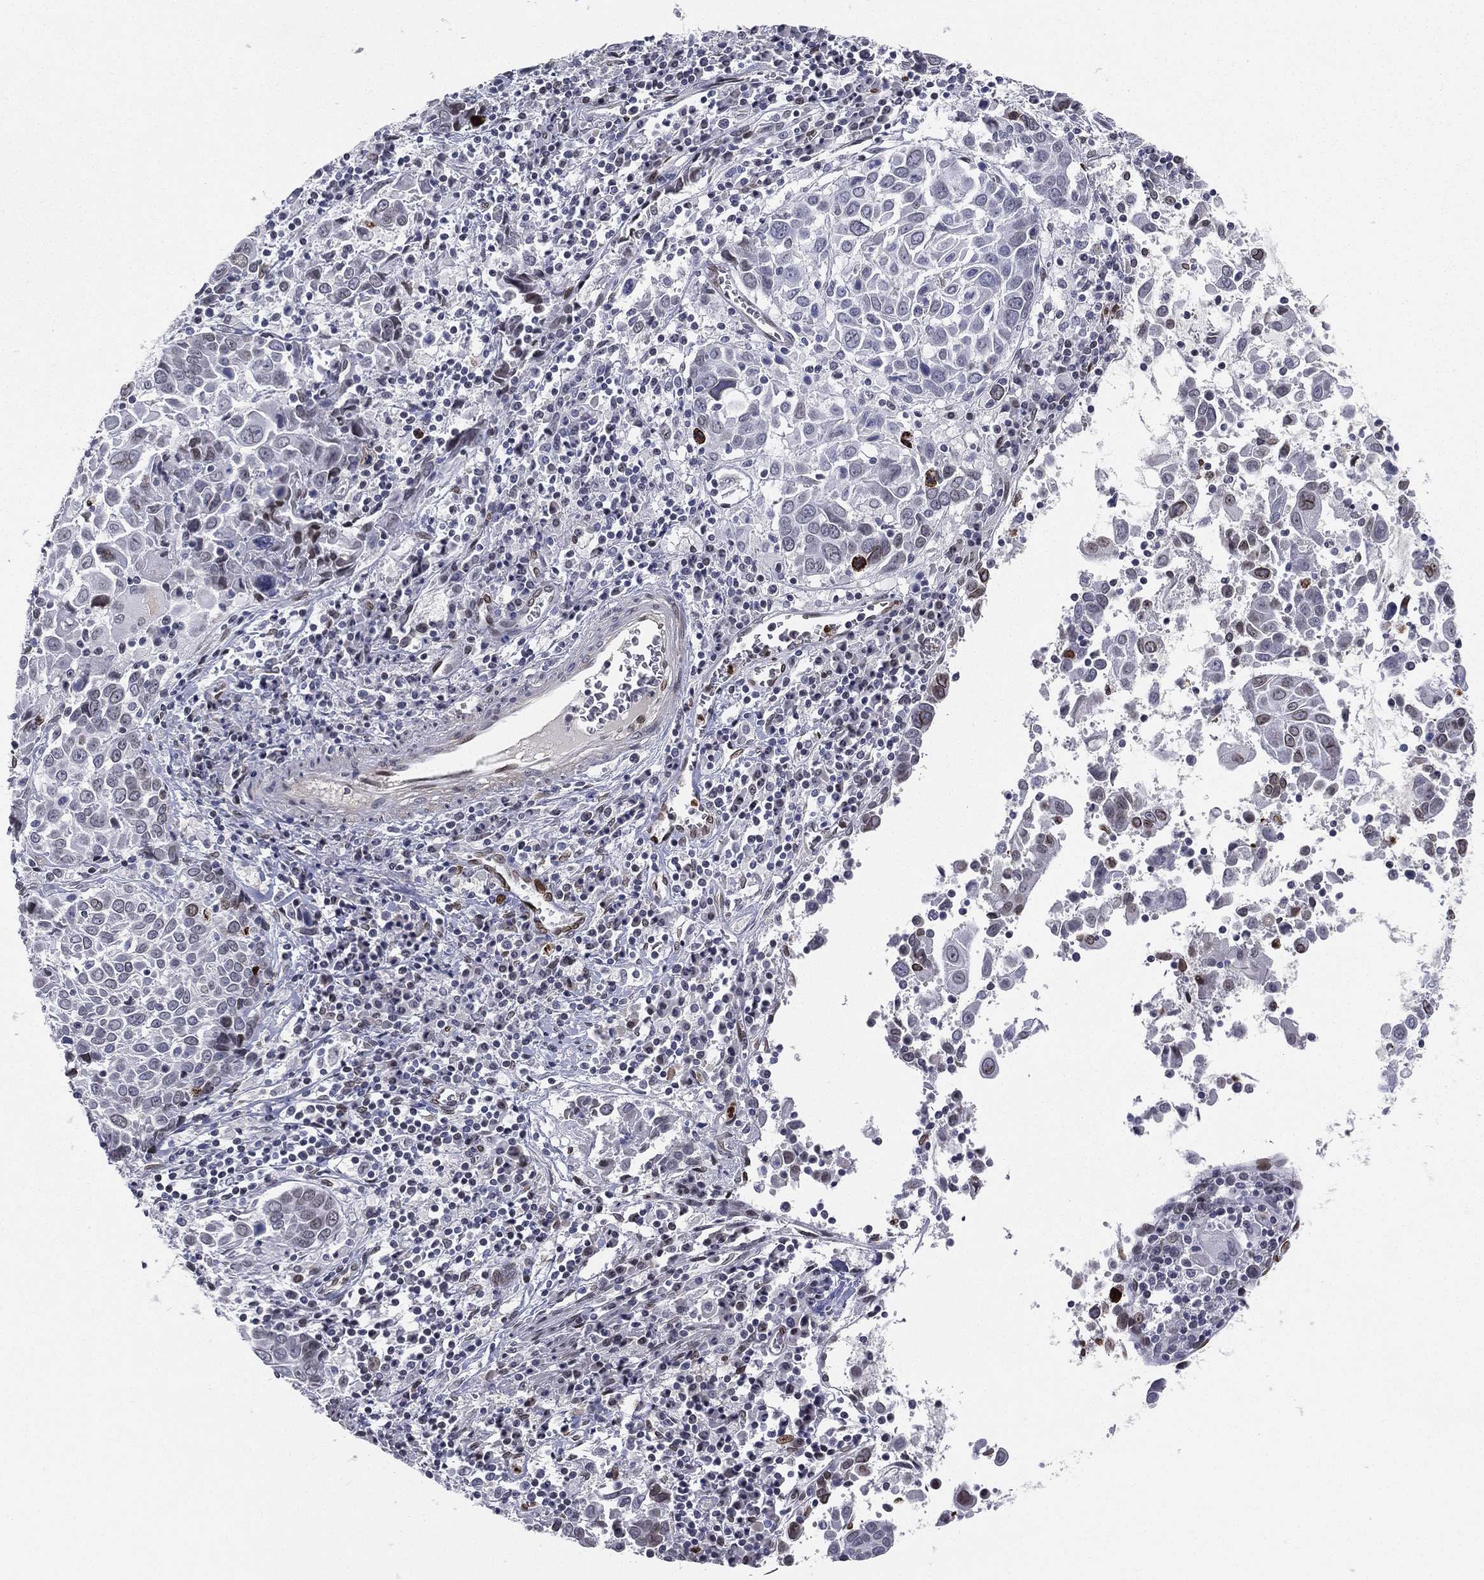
{"staining": {"intensity": "negative", "quantity": "none", "location": "none"}, "tissue": "lung cancer", "cell_type": "Tumor cells", "image_type": "cancer", "snomed": [{"axis": "morphology", "description": "Squamous cell carcinoma, NOS"}, {"axis": "topography", "description": "Lung"}], "caption": "Tumor cells show no significant staining in lung squamous cell carcinoma. (DAB immunohistochemistry (IHC) visualized using brightfield microscopy, high magnification).", "gene": "LMNB1", "patient": {"sex": "male", "age": 57}}